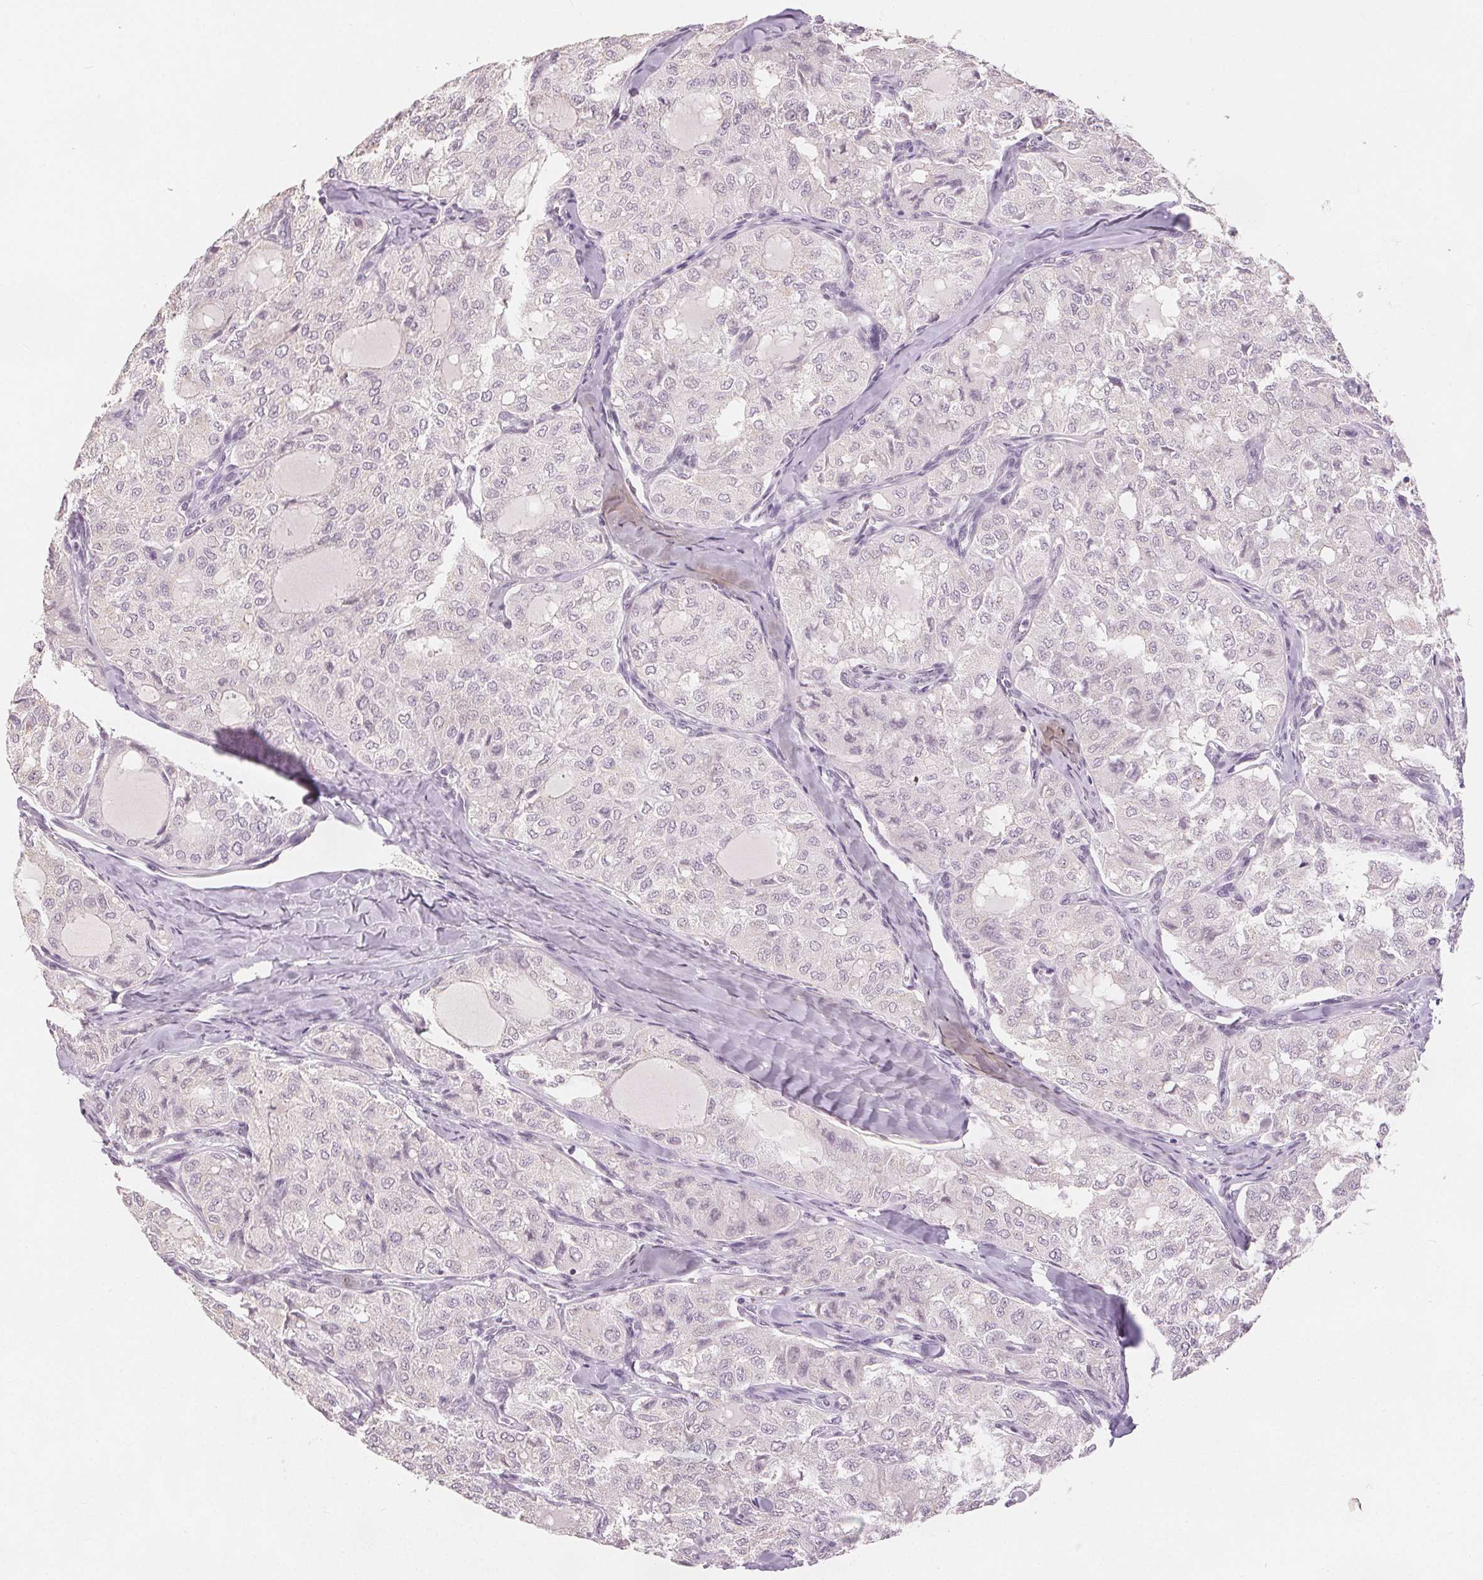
{"staining": {"intensity": "negative", "quantity": "none", "location": "none"}, "tissue": "thyroid cancer", "cell_type": "Tumor cells", "image_type": "cancer", "snomed": [{"axis": "morphology", "description": "Follicular adenoma carcinoma, NOS"}, {"axis": "topography", "description": "Thyroid gland"}], "caption": "A histopathology image of human thyroid follicular adenoma carcinoma is negative for staining in tumor cells.", "gene": "SLC27A5", "patient": {"sex": "male", "age": 75}}